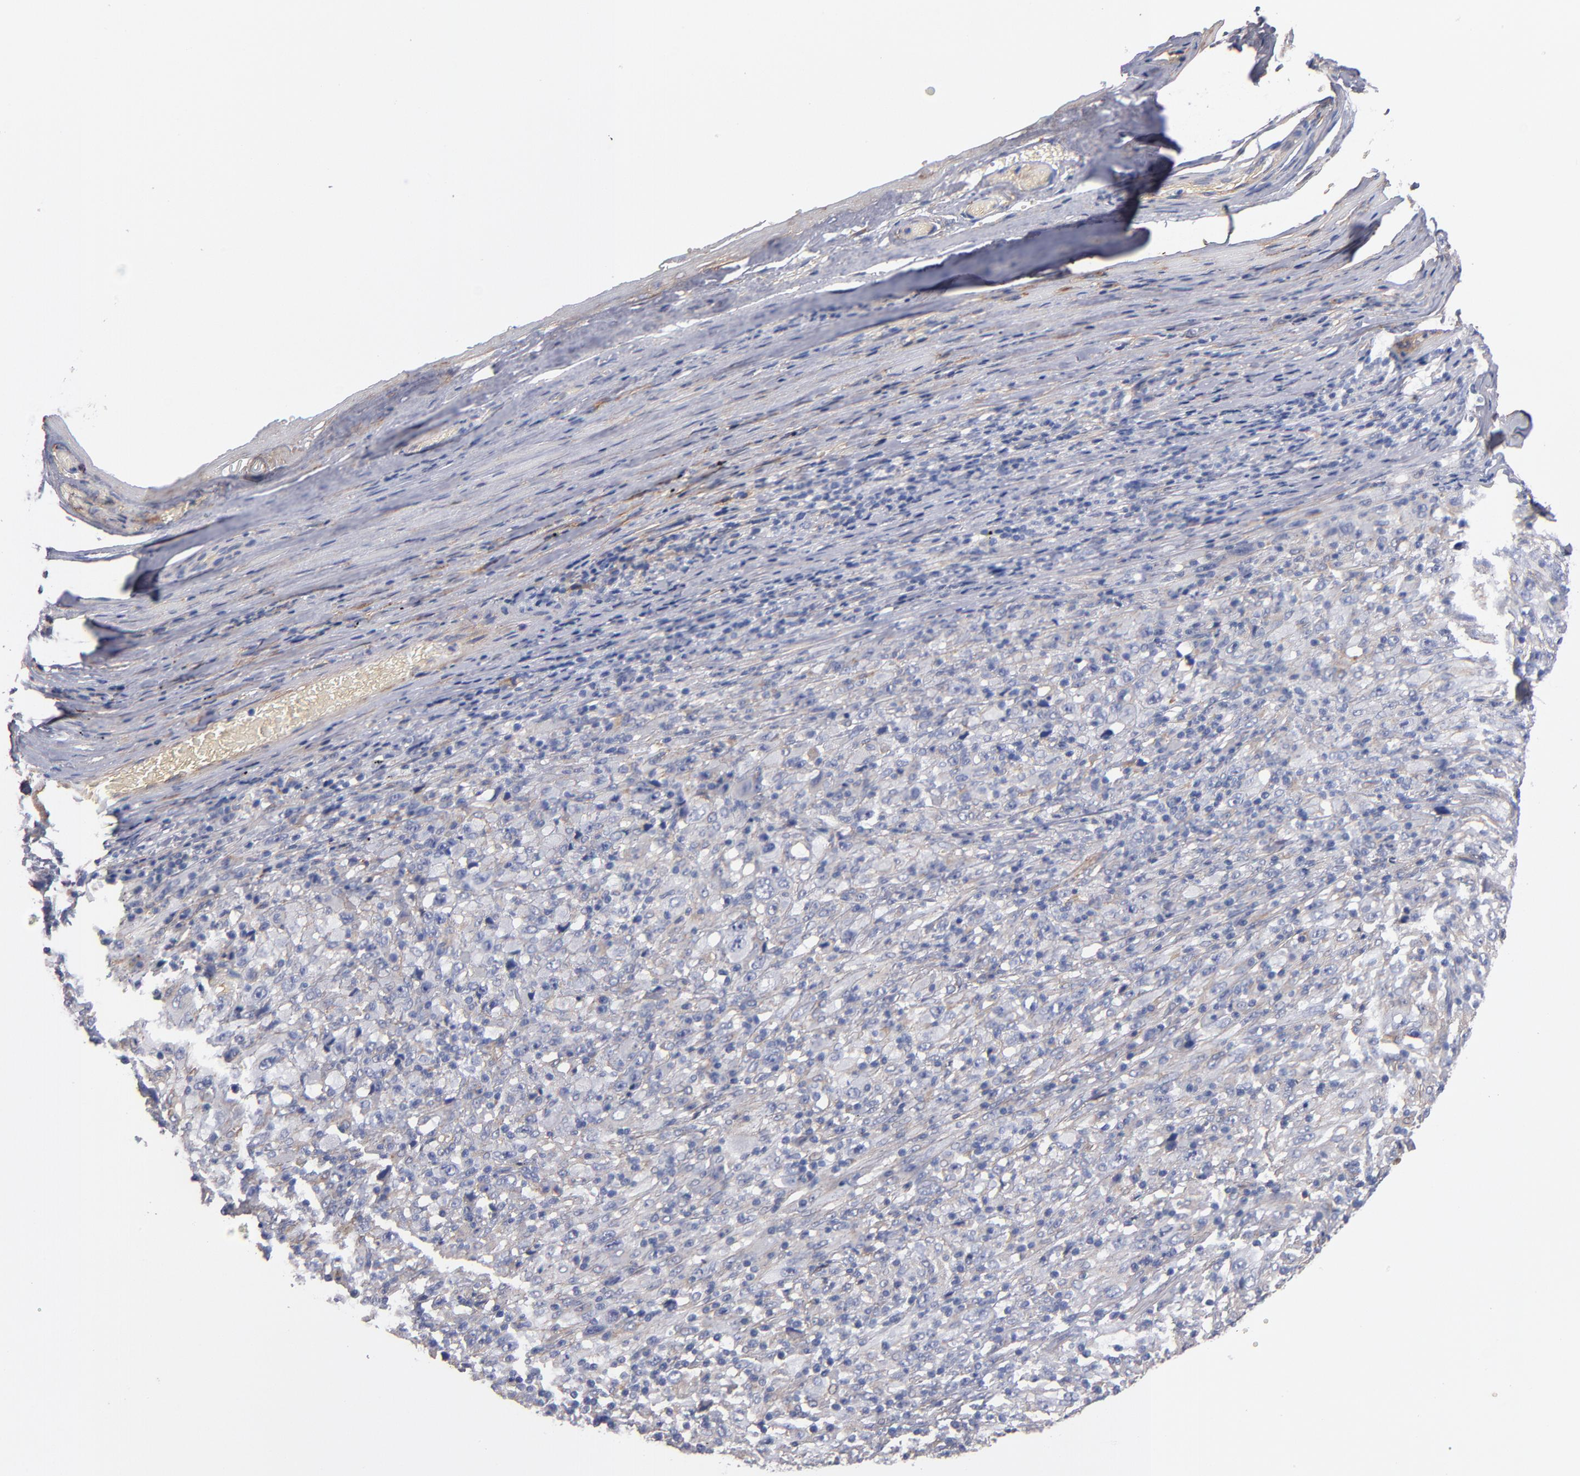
{"staining": {"intensity": "weak", "quantity": "<25%", "location": "cytoplasmic/membranous"}, "tissue": "melanoma", "cell_type": "Tumor cells", "image_type": "cancer", "snomed": [{"axis": "morphology", "description": "Malignant melanoma, Metastatic site"}, {"axis": "topography", "description": "Skin"}], "caption": "Immunohistochemistry (IHC) of melanoma displays no staining in tumor cells.", "gene": "PLSCR4", "patient": {"sex": "female", "age": 56}}